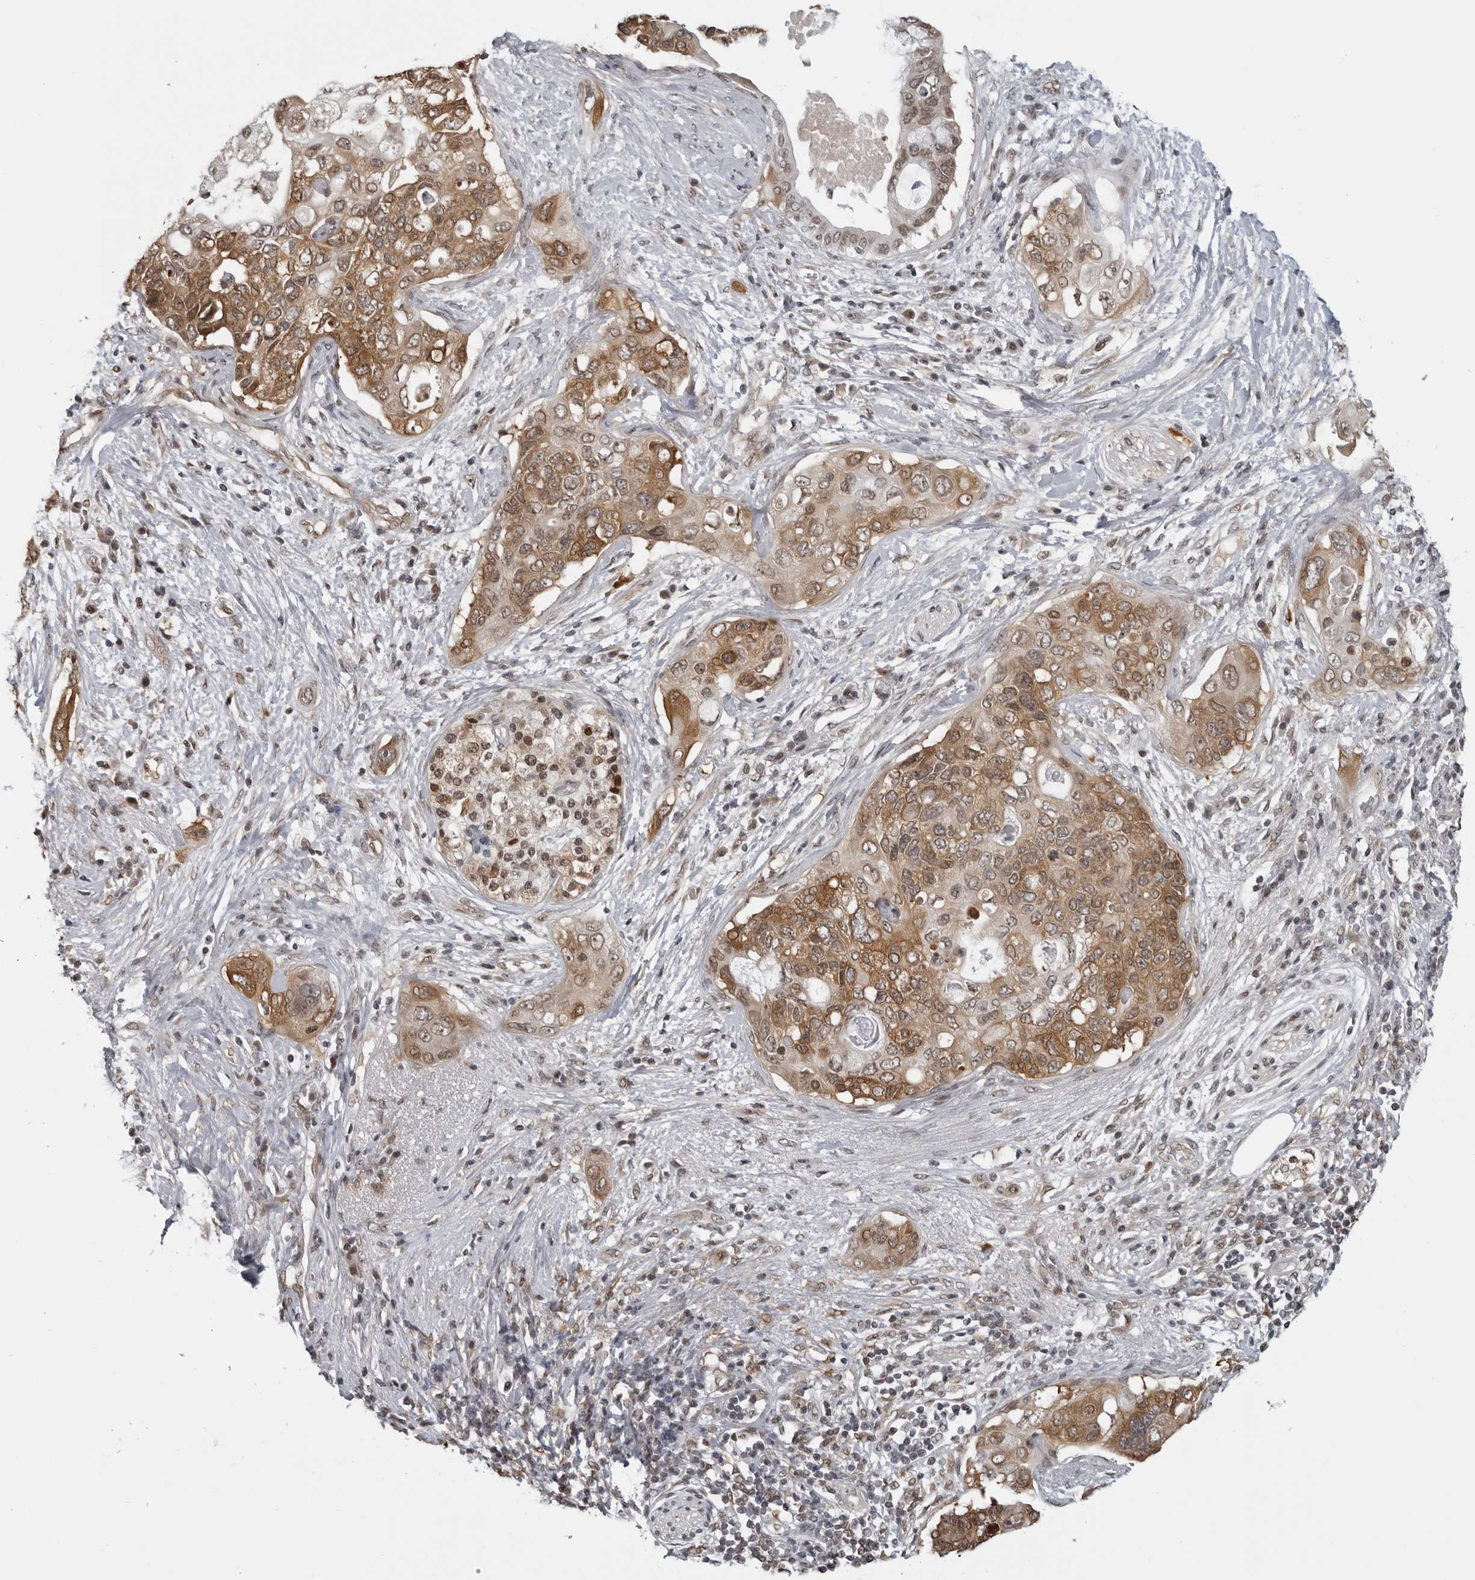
{"staining": {"intensity": "moderate", "quantity": ">75%", "location": "cytoplasmic/membranous"}, "tissue": "pancreatic cancer", "cell_type": "Tumor cells", "image_type": "cancer", "snomed": [{"axis": "morphology", "description": "Adenocarcinoma, NOS"}, {"axis": "topography", "description": "Pancreas"}], "caption": "The histopathology image exhibits immunohistochemical staining of adenocarcinoma (pancreatic). There is moderate cytoplasmic/membranous positivity is appreciated in approximately >75% of tumor cells.", "gene": "MAF", "patient": {"sex": "female", "age": 56}}